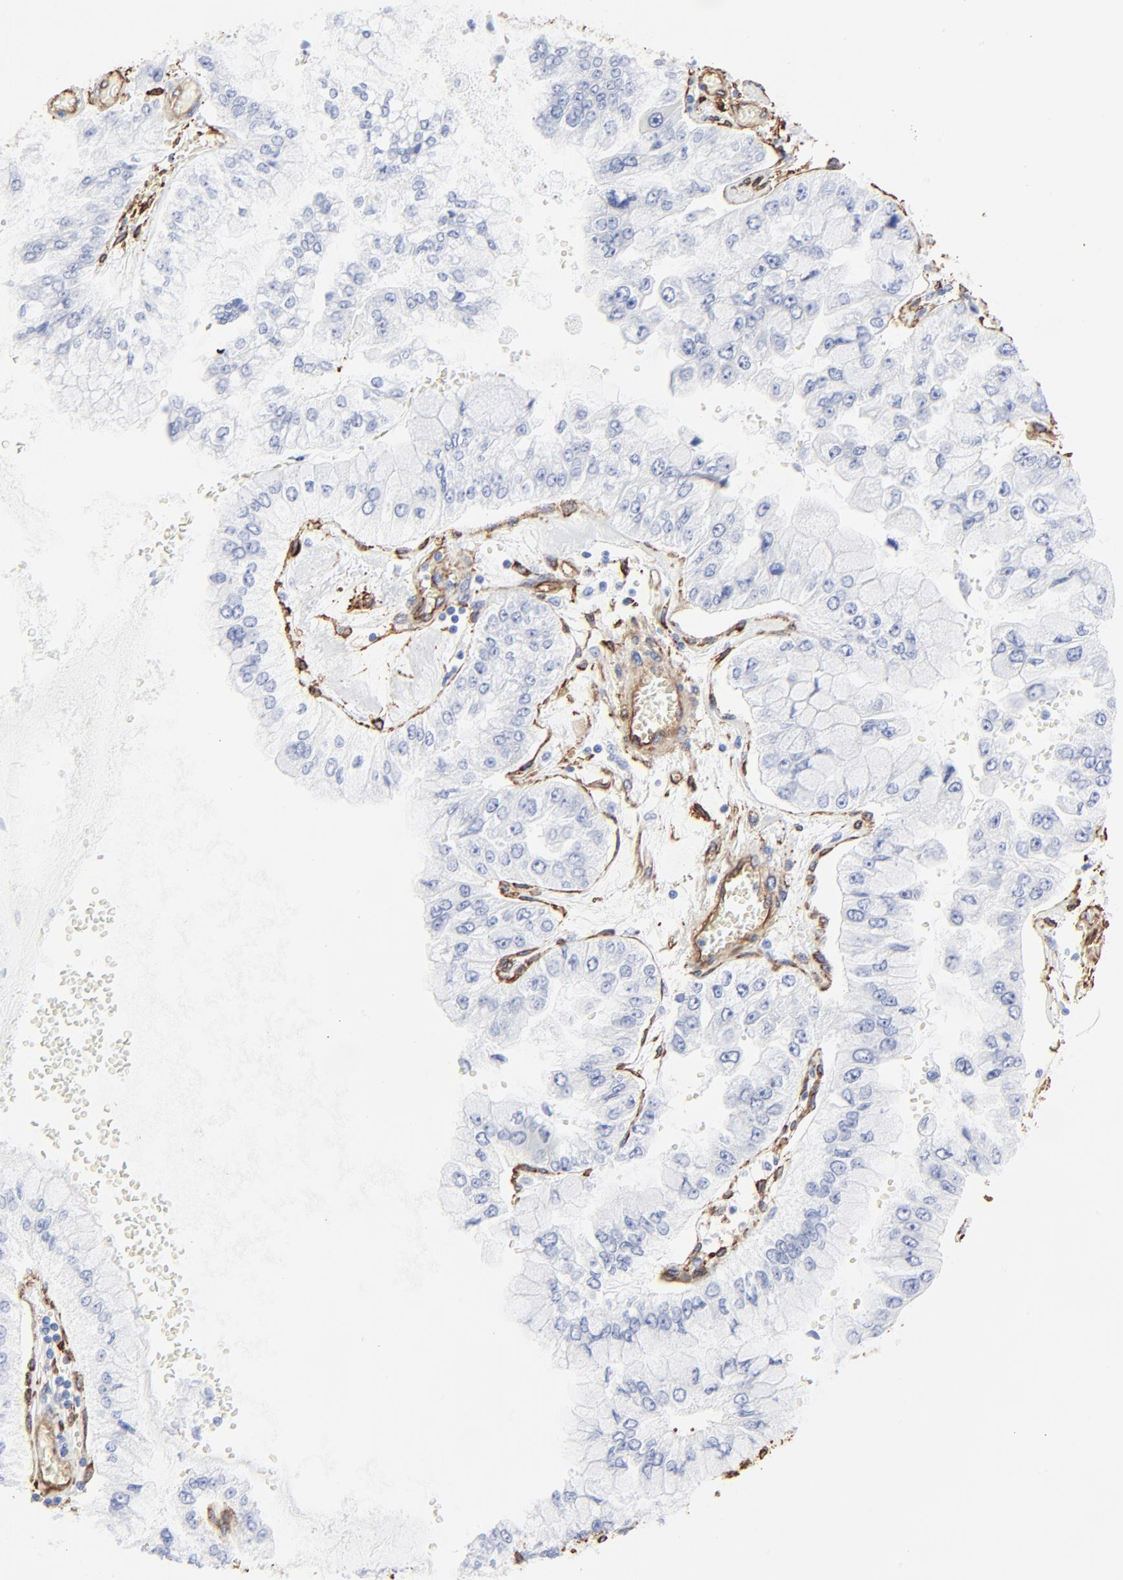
{"staining": {"intensity": "negative", "quantity": "none", "location": "none"}, "tissue": "liver cancer", "cell_type": "Tumor cells", "image_type": "cancer", "snomed": [{"axis": "morphology", "description": "Cholangiocarcinoma"}, {"axis": "topography", "description": "Liver"}], "caption": "The micrograph shows no staining of tumor cells in liver cholangiocarcinoma.", "gene": "CAV1", "patient": {"sex": "female", "age": 79}}